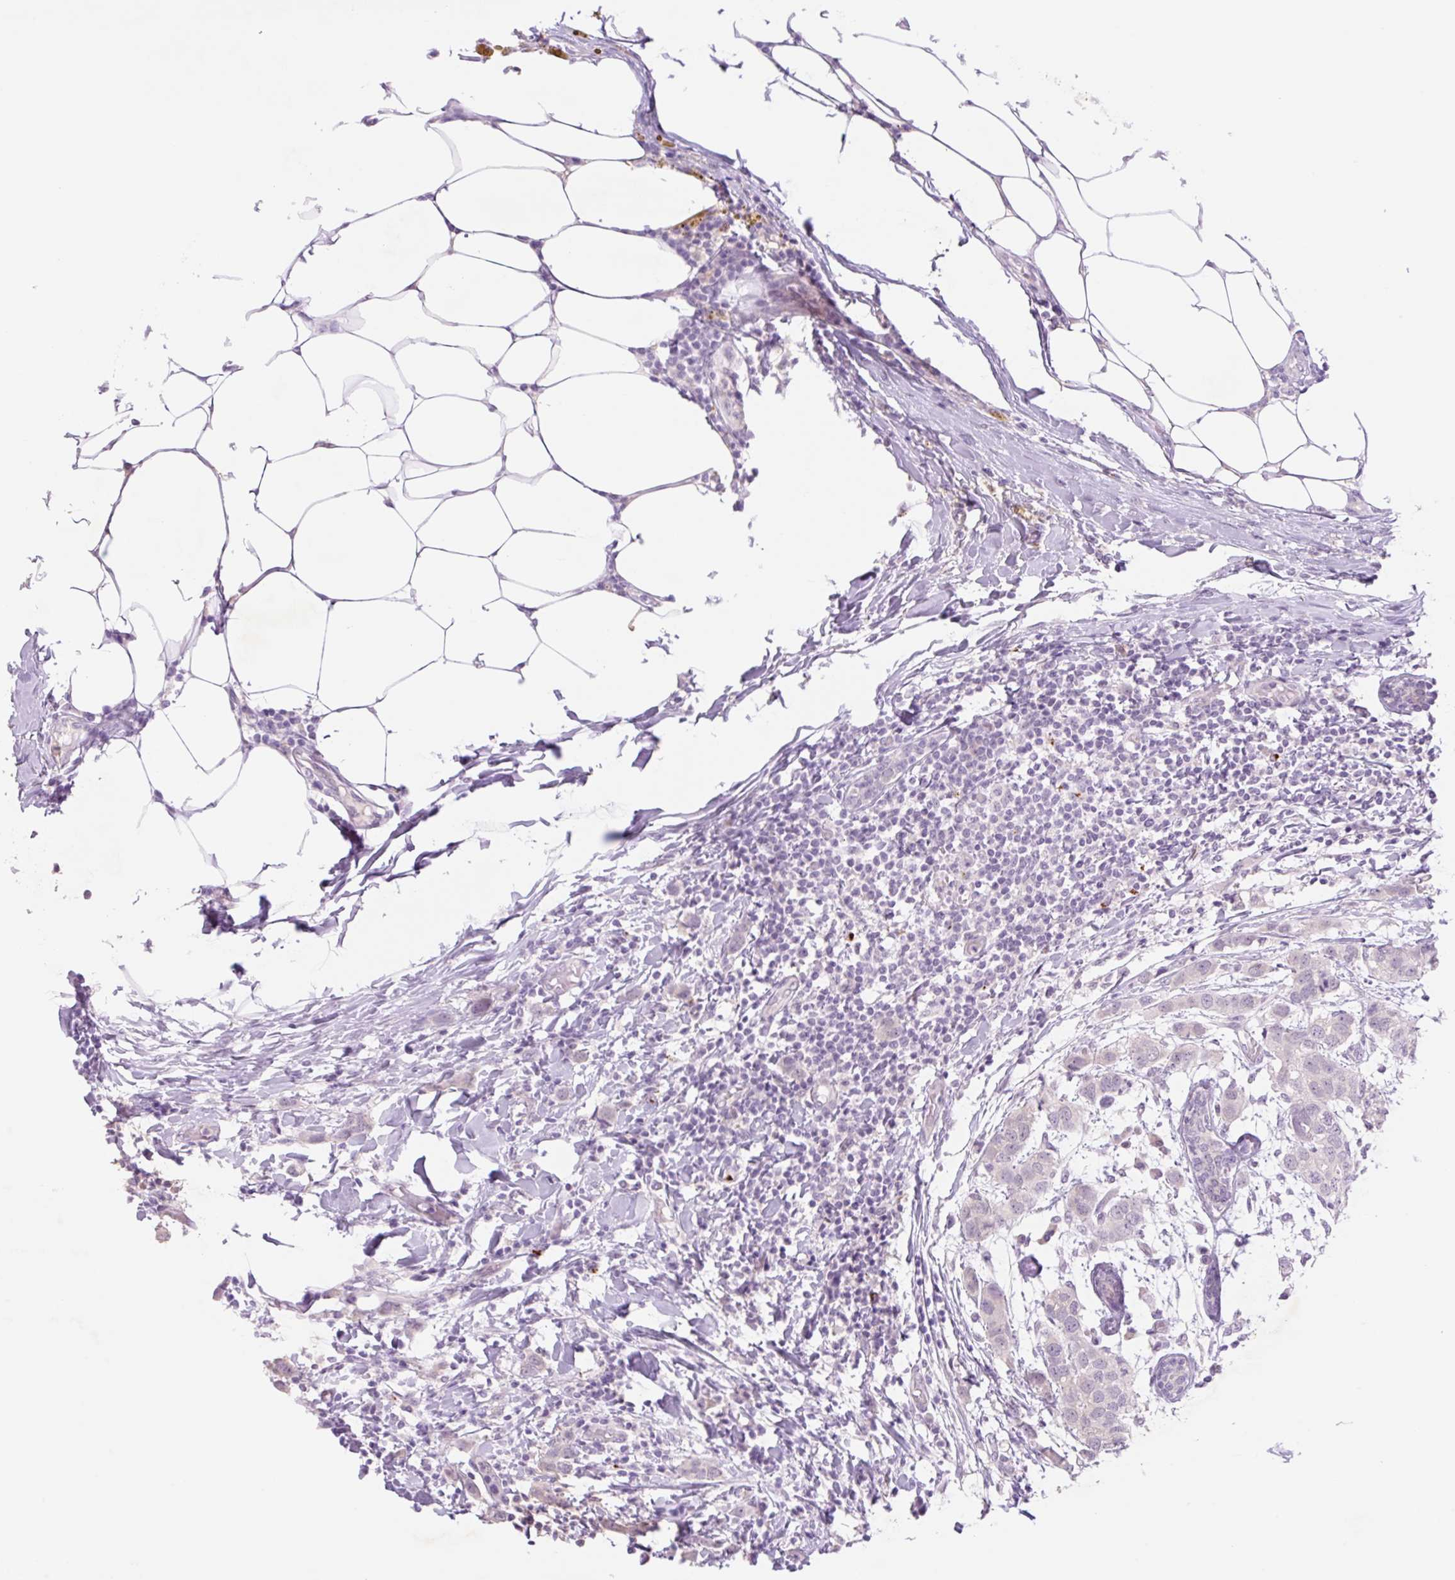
{"staining": {"intensity": "negative", "quantity": "none", "location": "none"}, "tissue": "breast cancer", "cell_type": "Tumor cells", "image_type": "cancer", "snomed": [{"axis": "morphology", "description": "Duct carcinoma"}, {"axis": "topography", "description": "Breast"}], "caption": "Immunohistochemistry image of neoplastic tissue: human invasive ductal carcinoma (breast) stained with DAB exhibits no significant protein staining in tumor cells.", "gene": "SPRYD4", "patient": {"sex": "female", "age": 50}}